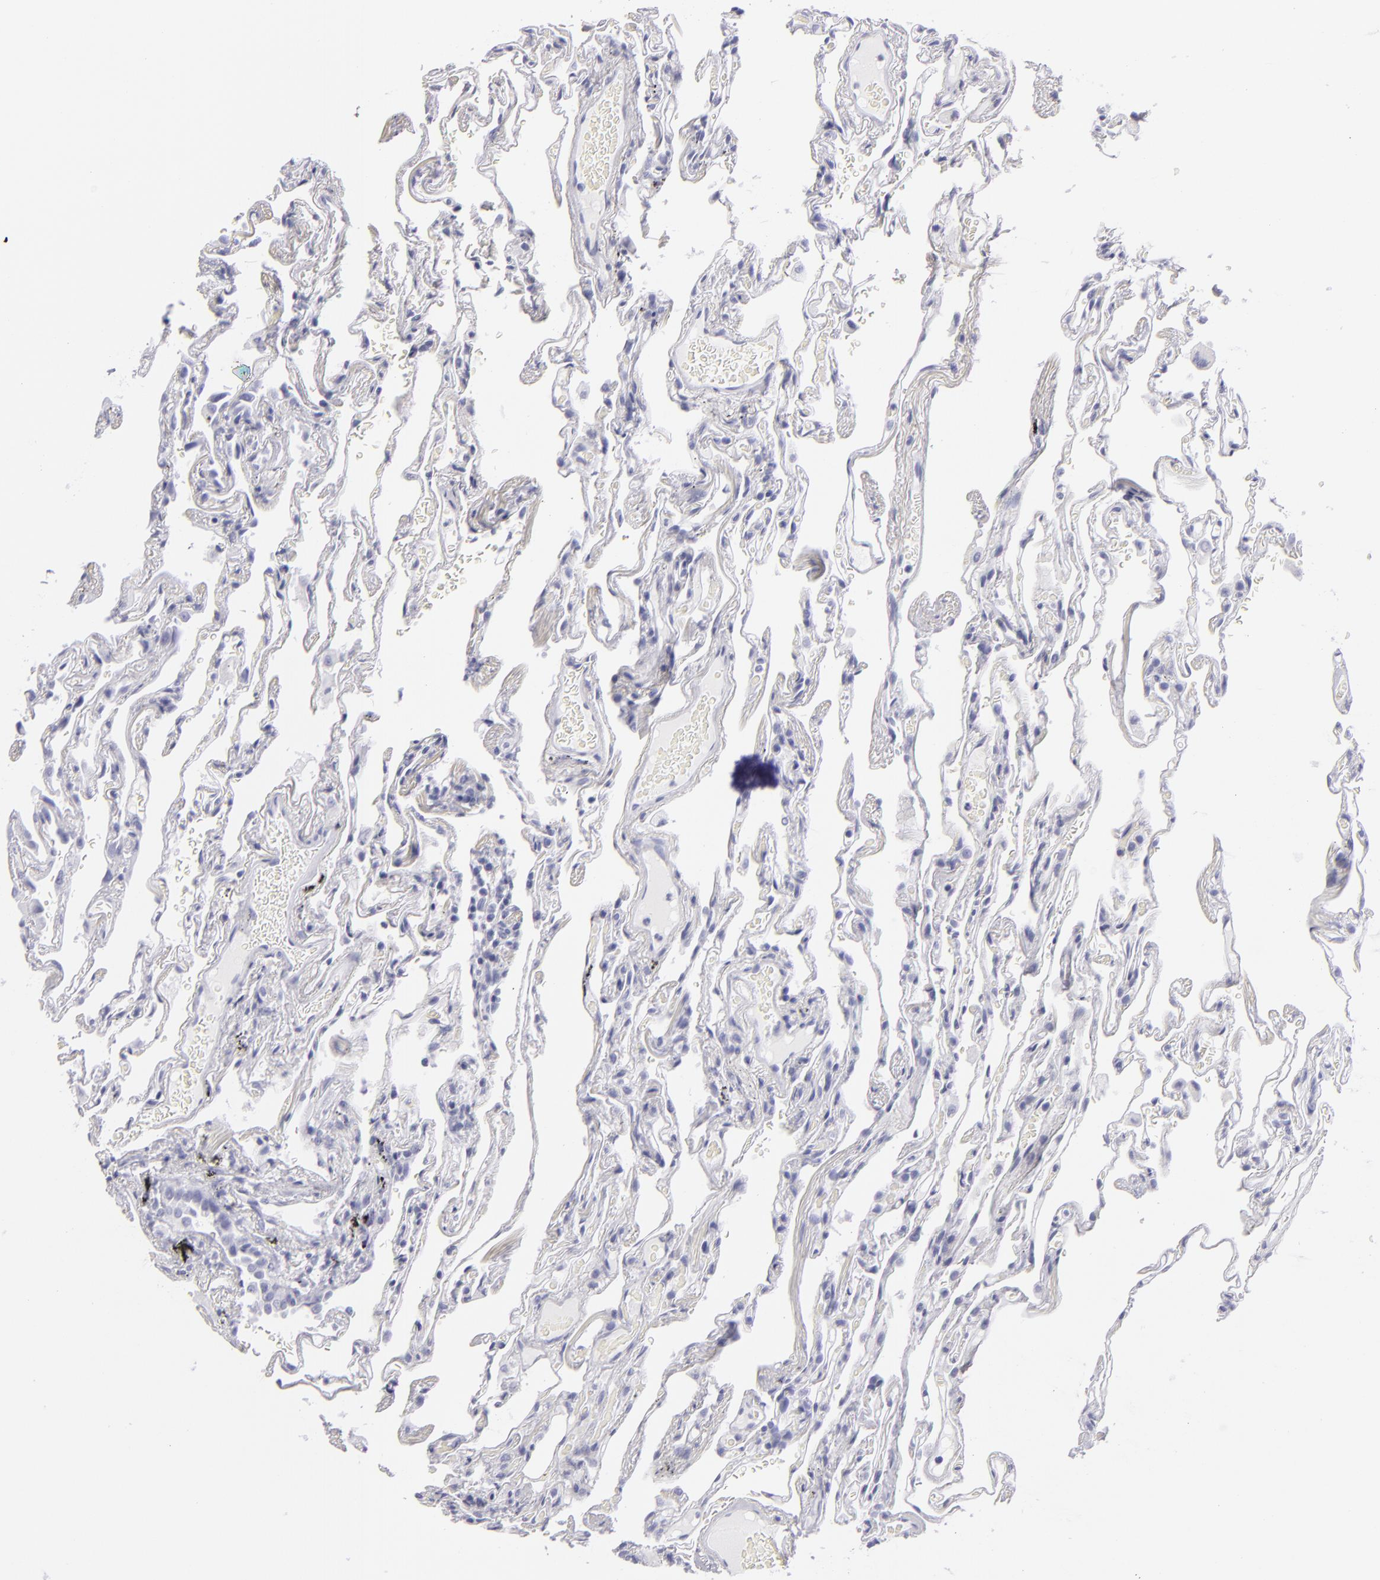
{"staining": {"intensity": "negative", "quantity": "none", "location": "none"}, "tissue": "lung", "cell_type": "Alveolar cells", "image_type": "normal", "snomed": [{"axis": "morphology", "description": "Normal tissue, NOS"}, {"axis": "morphology", "description": "Inflammation, NOS"}, {"axis": "topography", "description": "Lung"}], "caption": "IHC of benign lung reveals no positivity in alveolar cells. (Stains: DAB (3,3'-diaminobenzidine) IHC with hematoxylin counter stain, Microscopy: brightfield microscopy at high magnification).", "gene": "VIL1", "patient": {"sex": "male", "age": 69}}